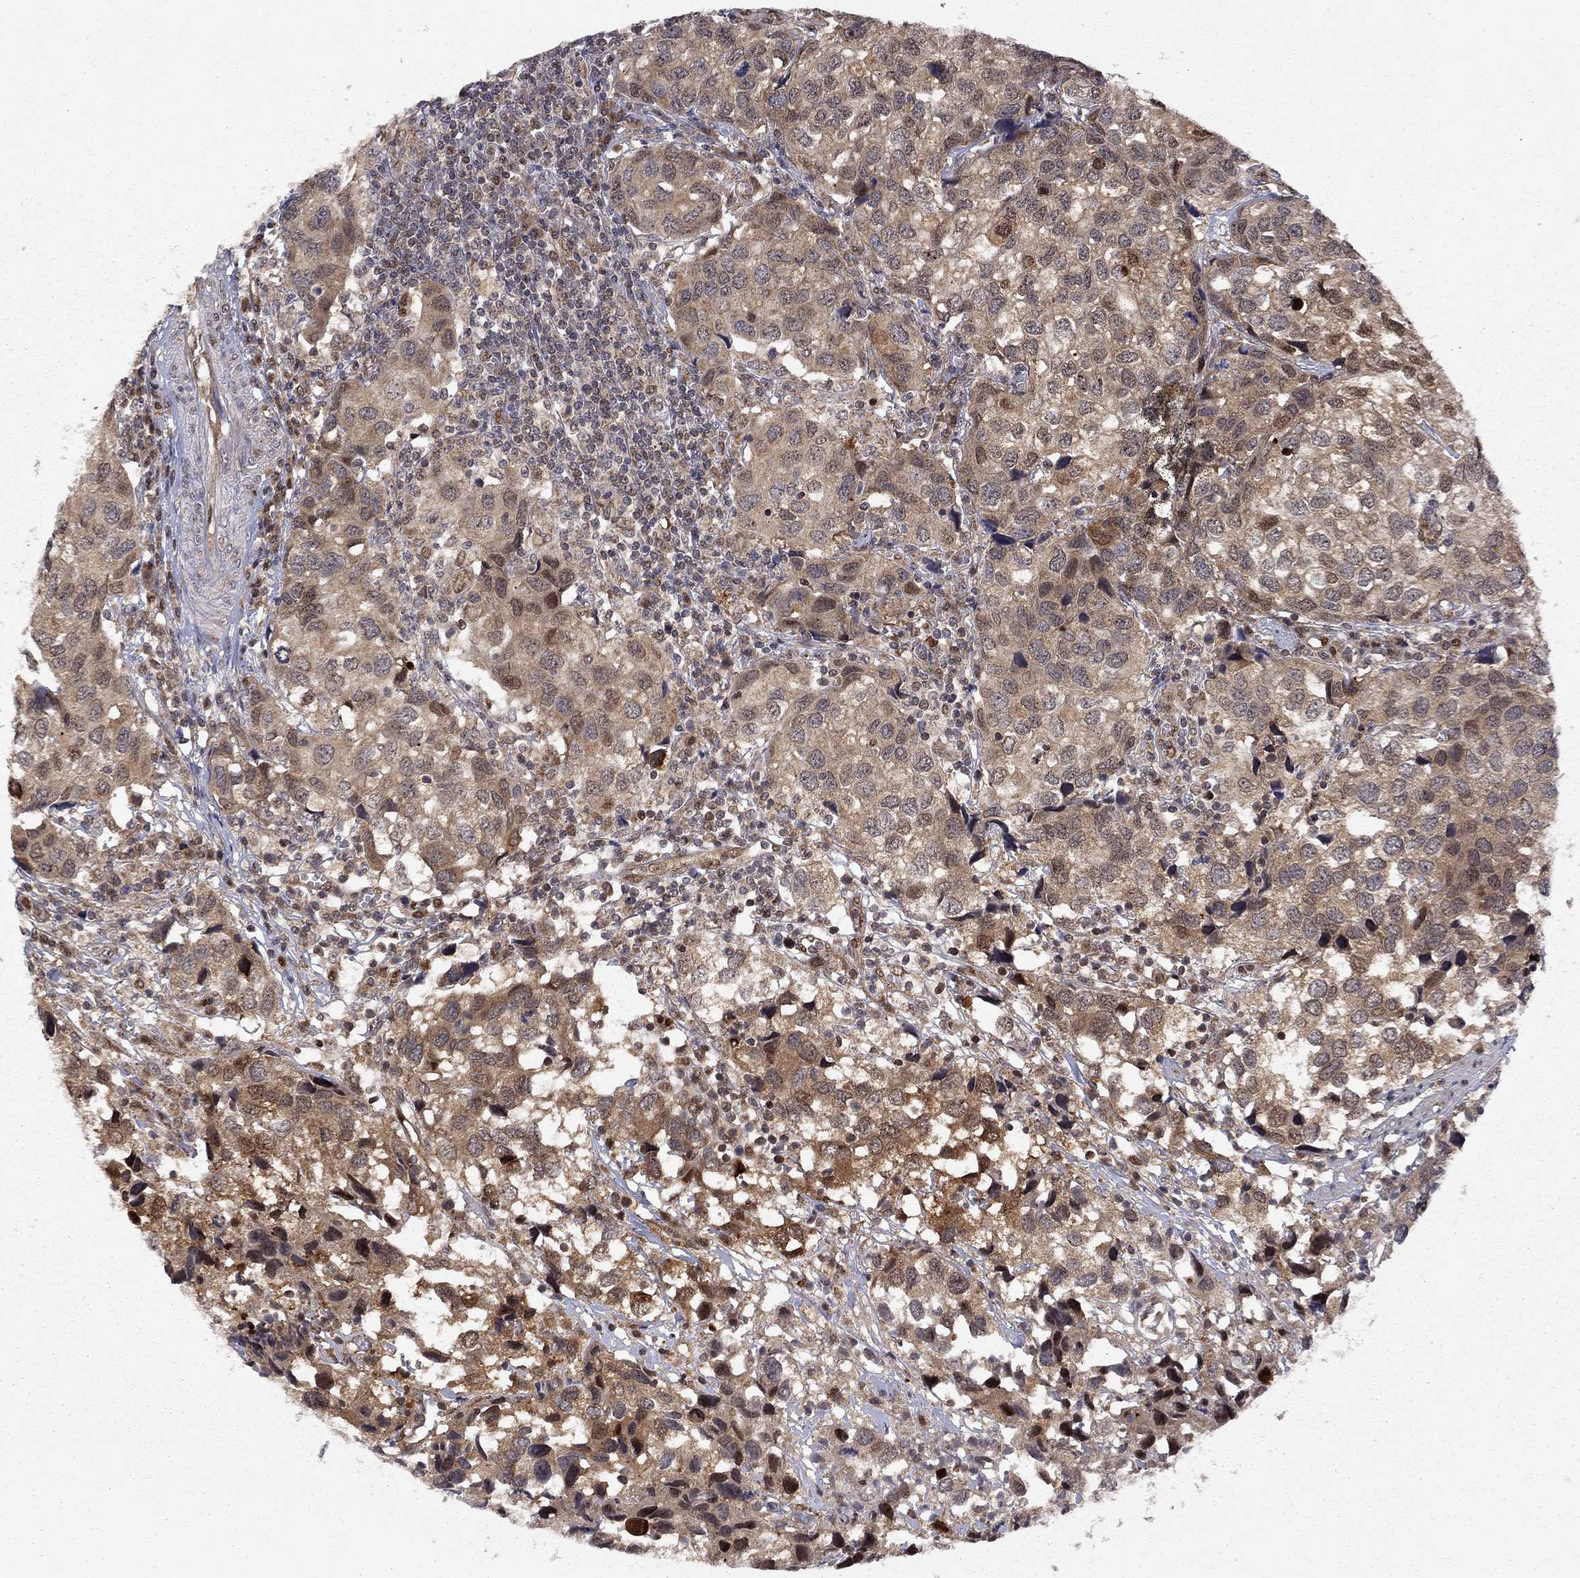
{"staining": {"intensity": "moderate", "quantity": ">75%", "location": "cytoplasmic/membranous"}, "tissue": "urothelial cancer", "cell_type": "Tumor cells", "image_type": "cancer", "snomed": [{"axis": "morphology", "description": "Urothelial carcinoma, High grade"}, {"axis": "topography", "description": "Urinary bladder"}], "caption": "Protein expression analysis of human urothelial carcinoma (high-grade) reveals moderate cytoplasmic/membranous positivity in about >75% of tumor cells. The protein of interest is stained brown, and the nuclei are stained in blue (DAB (3,3'-diaminobenzidine) IHC with brightfield microscopy, high magnification).", "gene": "ELOB", "patient": {"sex": "male", "age": 79}}